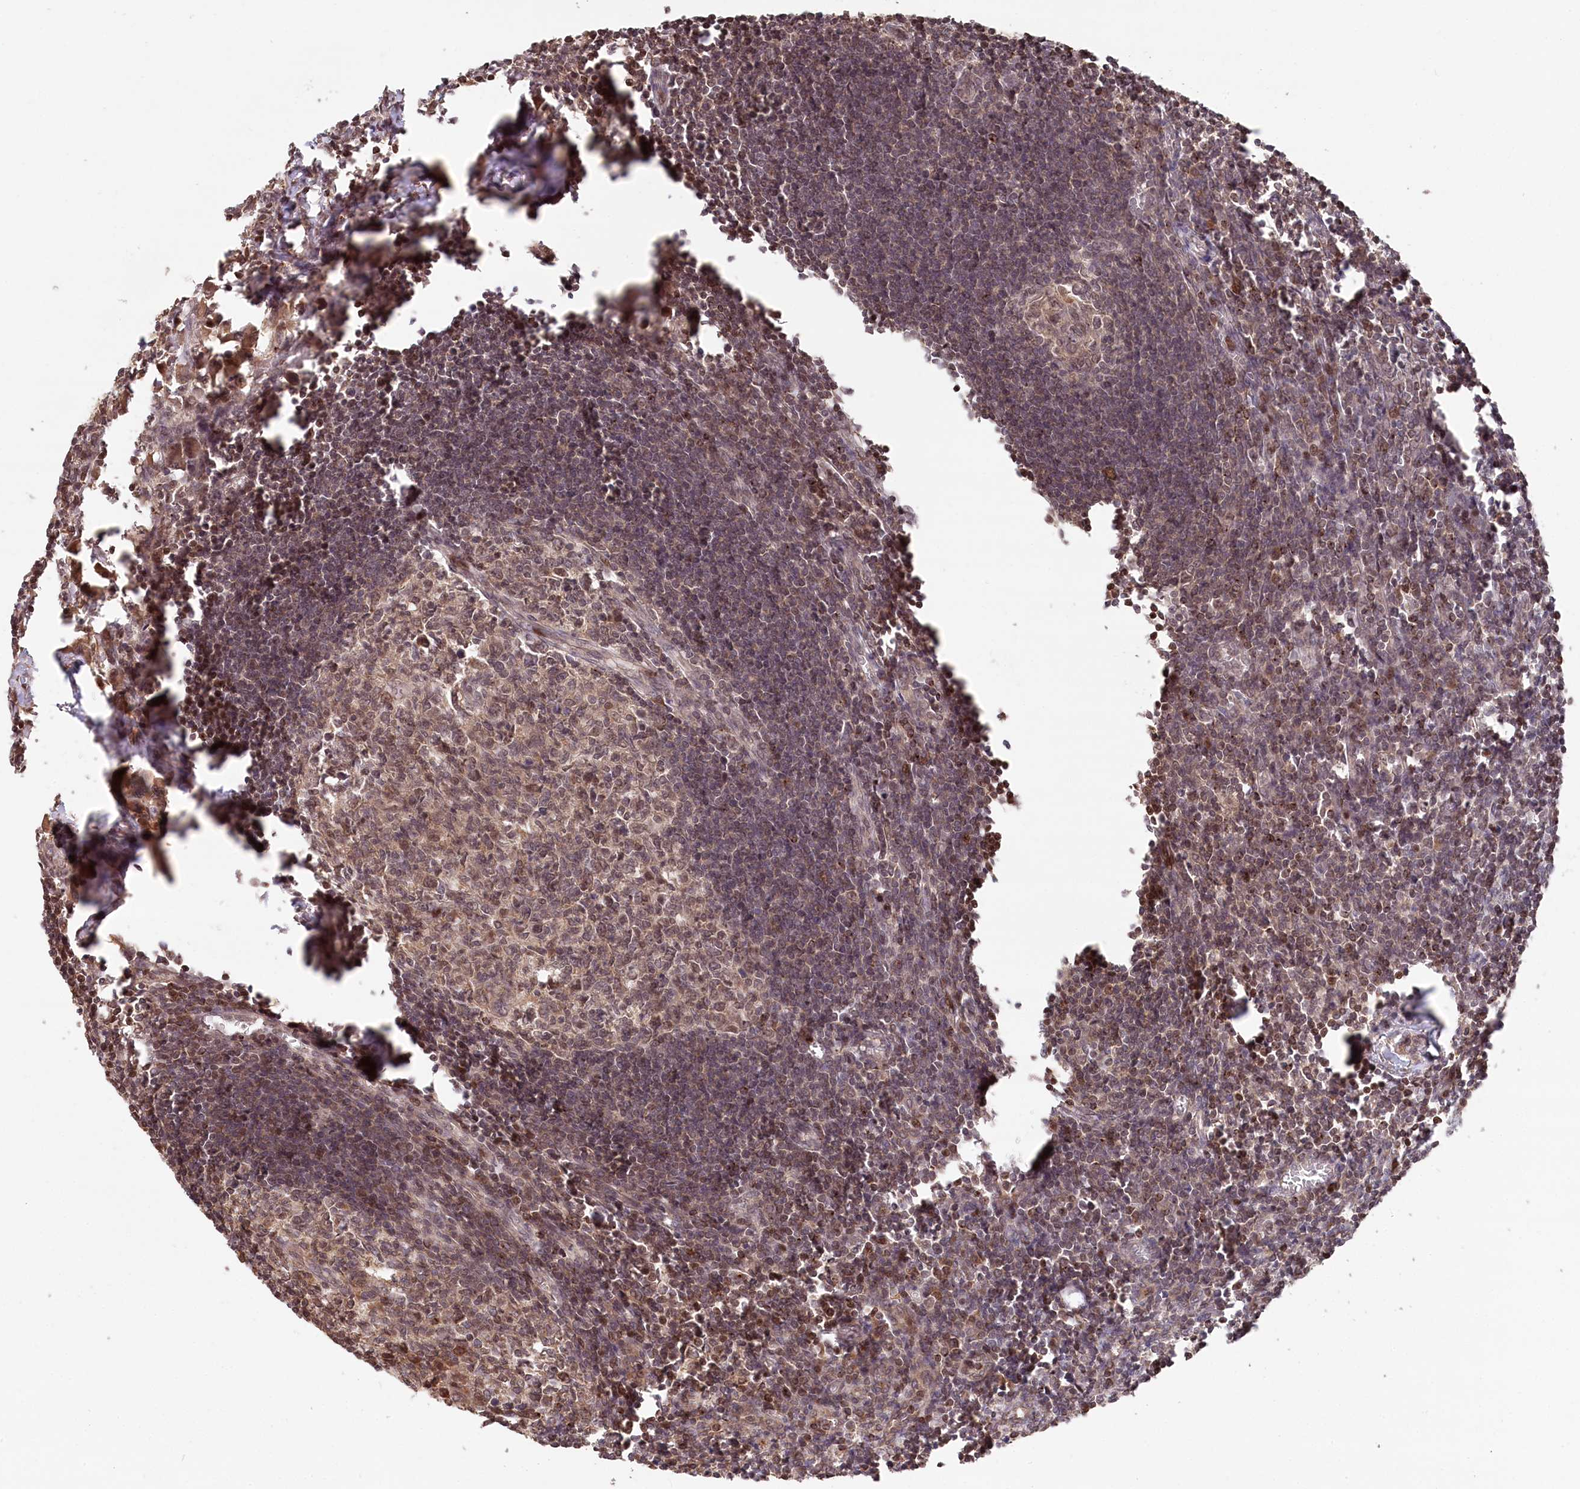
{"staining": {"intensity": "moderate", "quantity": ">75%", "location": "cytoplasmic/membranous,nuclear"}, "tissue": "lymph node", "cell_type": "Germinal center cells", "image_type": "normal", "snomed": [{"axis": "morphology", "description": "Normal tissue, NOS"}, {"axis": "morphology", "description": "Malignant melanoma, Metastatic site"}, {"axis": "topography", "description": "Lymph node"}], "caption": "Lymph node stained with immunohistochemistry shows moderate cytoplasmic/membranous,nuclear expression in about >75% of germinal center cells. The protein of interest is shown in brown color, while the nuclei are stained blue.", "gene": "CCSER2", "patient": {"sex": "male", "age": 41}}